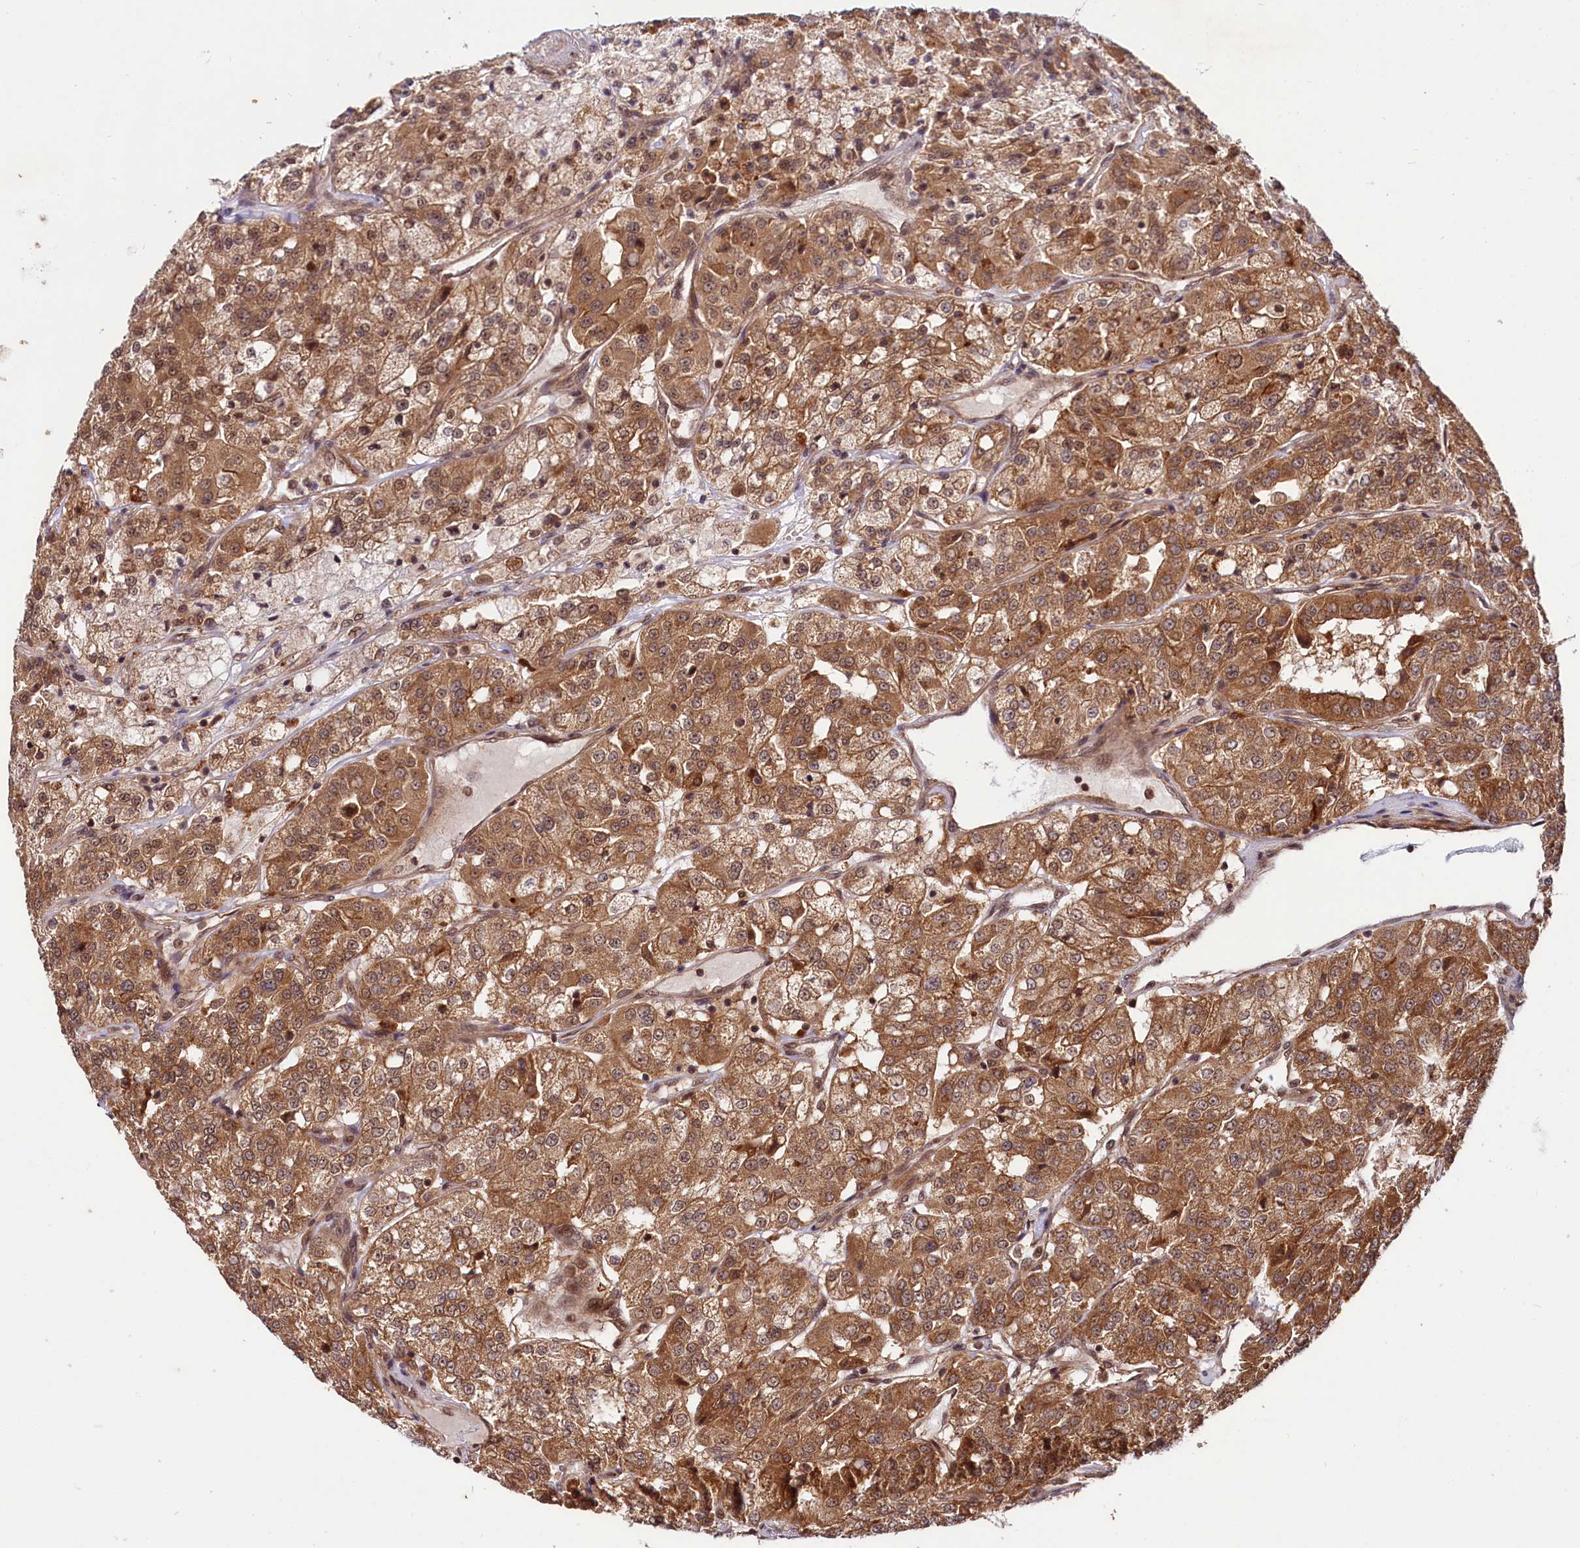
{"staining": {"intensity": "moderate", "quantity": ">75%", "location": "cytoplasmic/membranous,nuclear"}, "tissue": "renal cancer", "cell_type": "Tumor cells", "image_type": "cancer", "snomed": [{"axis": "morphology", "description": "Adenocarcinoma, NOS"}, {"axis": "topography", "description": "Kidney"}], "caption": "Immunohistochemistry of human renal cancer exhibits medium levels of moderate cytoplasmic/membranous and nuclear staining in about >75% of tumor cells.", "gene": "UBE3A", "patient": {"sex": "female", "age": 63}}